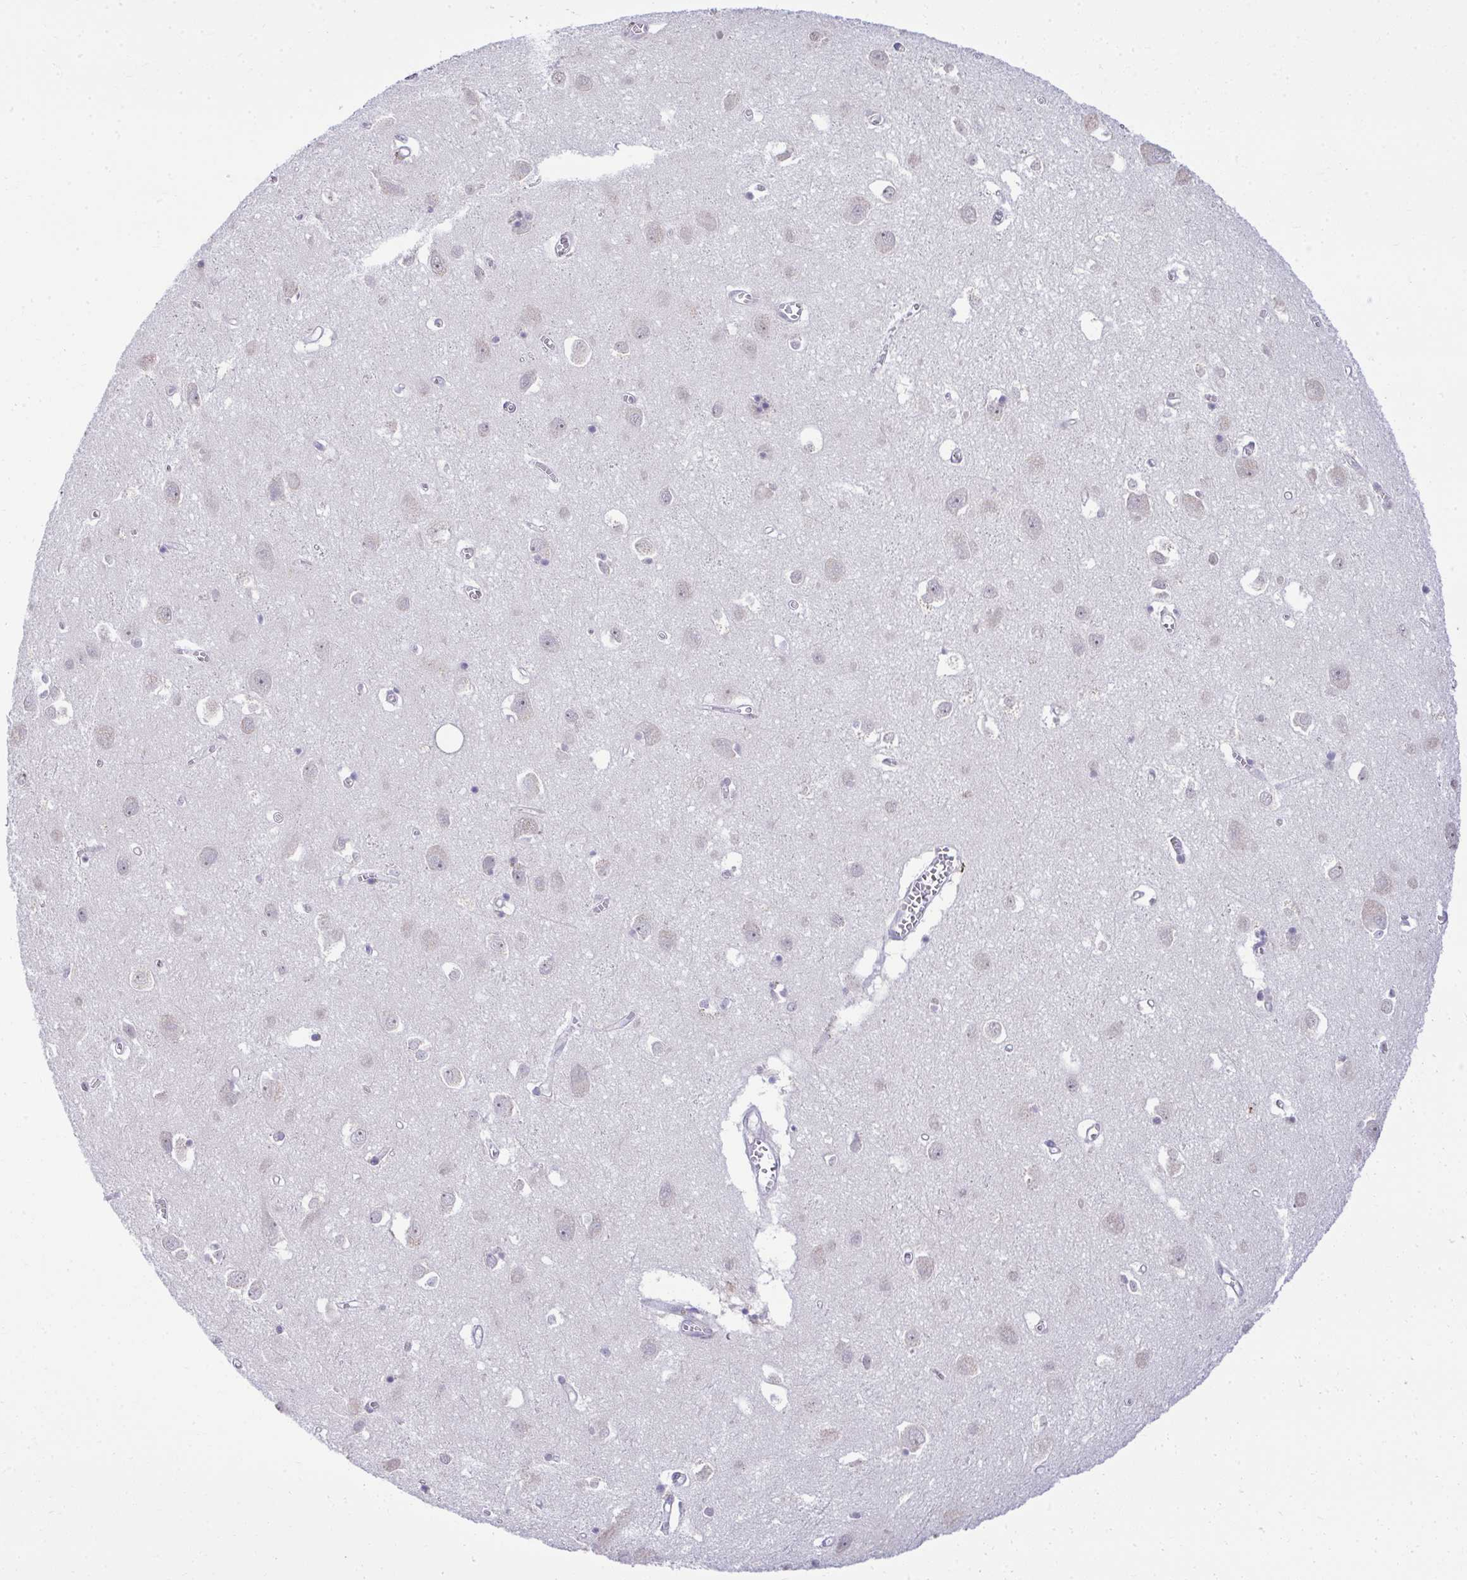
{"staining": {"intensity": "negative", "quantity": "none", "location": "none"}, "tissue": "cerebral cortex", "cell_type": "Endothelial cells", "image_type": "normal", "snomed": [{"axis": "morphology", "description": "Normal tissue, NOS"}, {"axis": "topography", "description": "Cerebral cortex"}], "caption": "DAB immunohistochemical staining of unremarkable cerebral cortex shows no significant positivity in endothelial cells.", "gene": "EID3", "patient": {"sex": "male", "age": 70}}